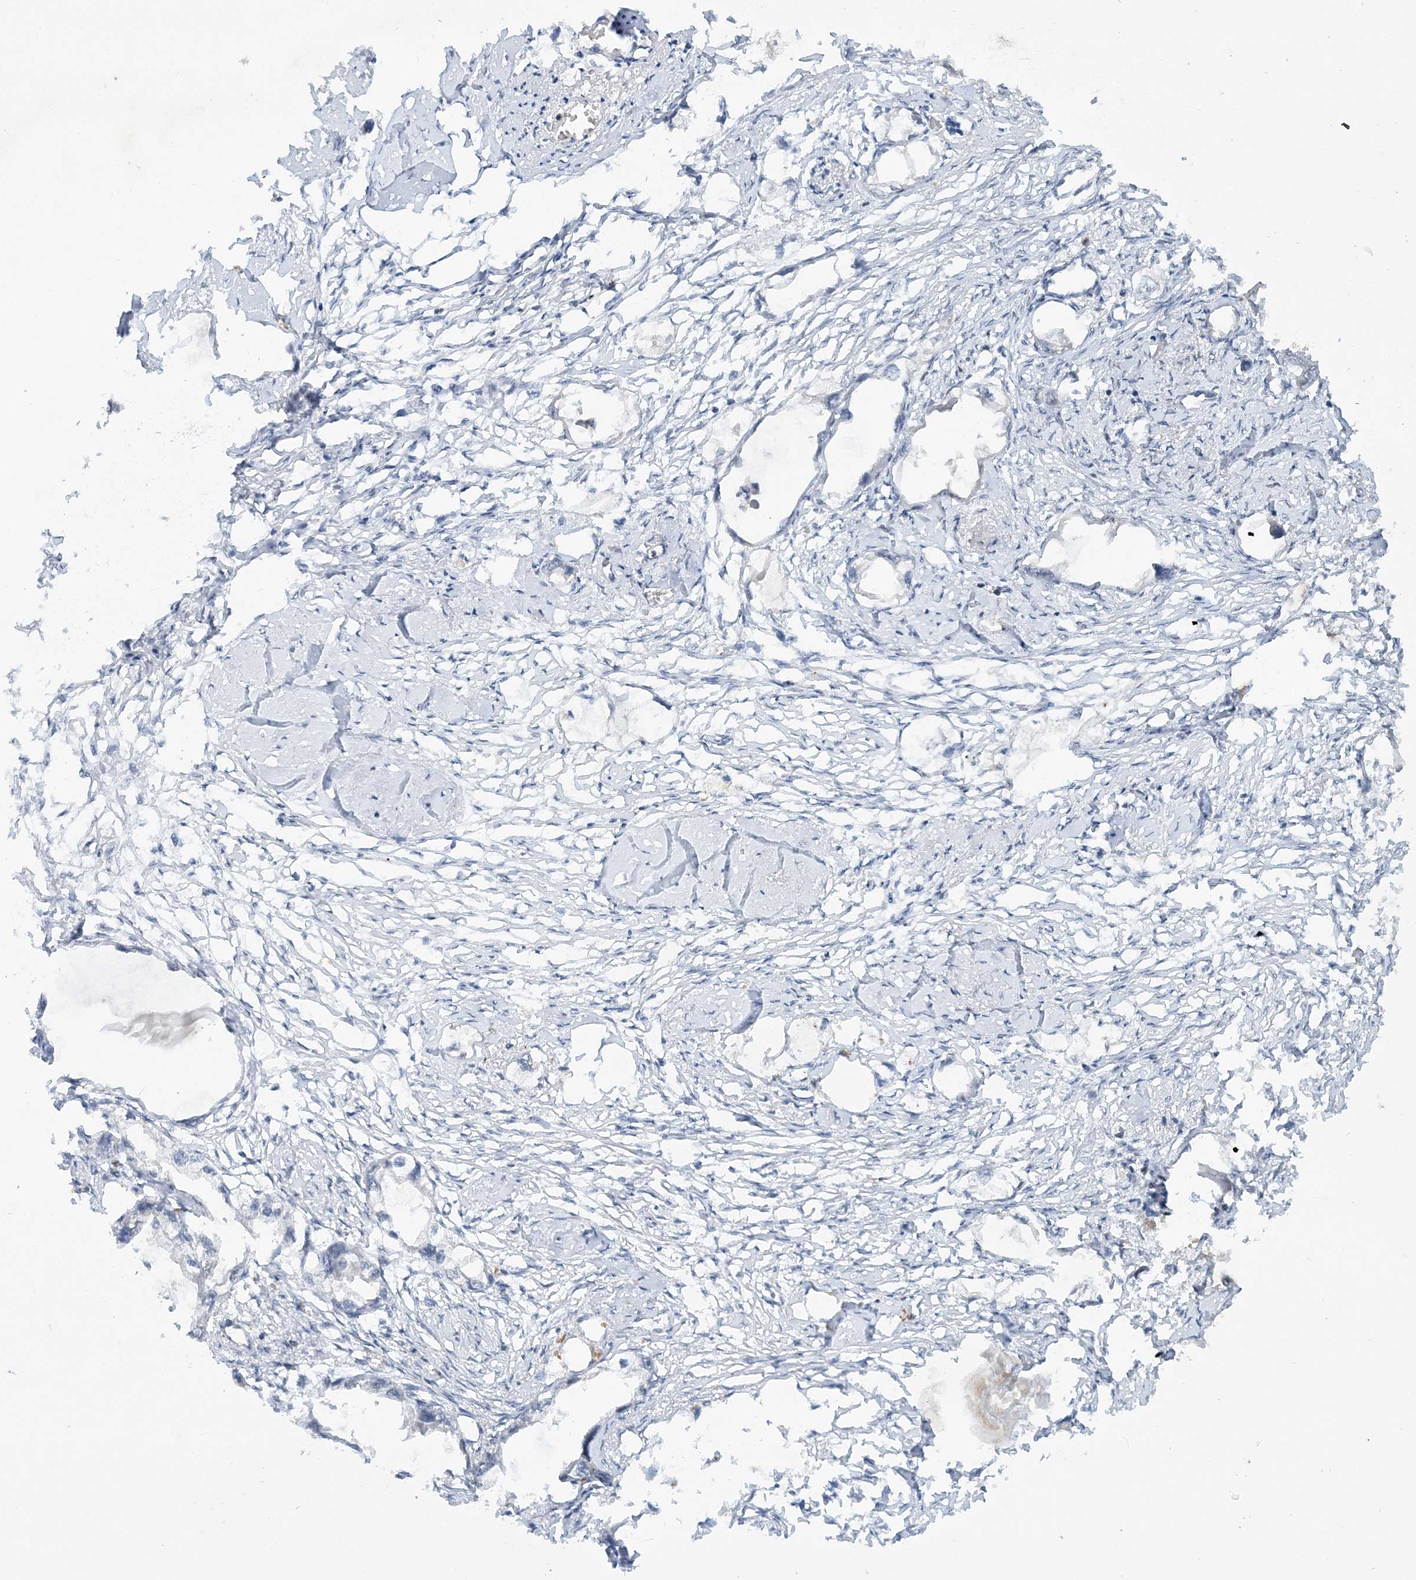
{"staining": {"intensity": "negative", "quantity": "none", "location": "none"}, "tissue": "endometrial cancer", "cell_type": "Tumor cells", "image_type": "cancer", "snomed": [{"axis": "morphology", "description": "Adenocarcinoma, NOS"}, {"axis": "morphology", "description": "Adenocarcinoma, metastatic, NOS"}, {"axis": "topography", "description": "Adipose tissue"}, {"axis": "topography", "description": "Endometrium"}], "caption": "A histopathology image of human metastatic adenocarcinoma (endometrial) is negative for staining in tumor cells. (Stains: DAB (3,3'-diaminobenzidine) immunohistochemistry (IHC) with hematoxylin counter stain, Microscopy: brightfield microscopy at high magnification).", "gene": "ACYP2", "patient": {"sex": "female", "age": 67}}